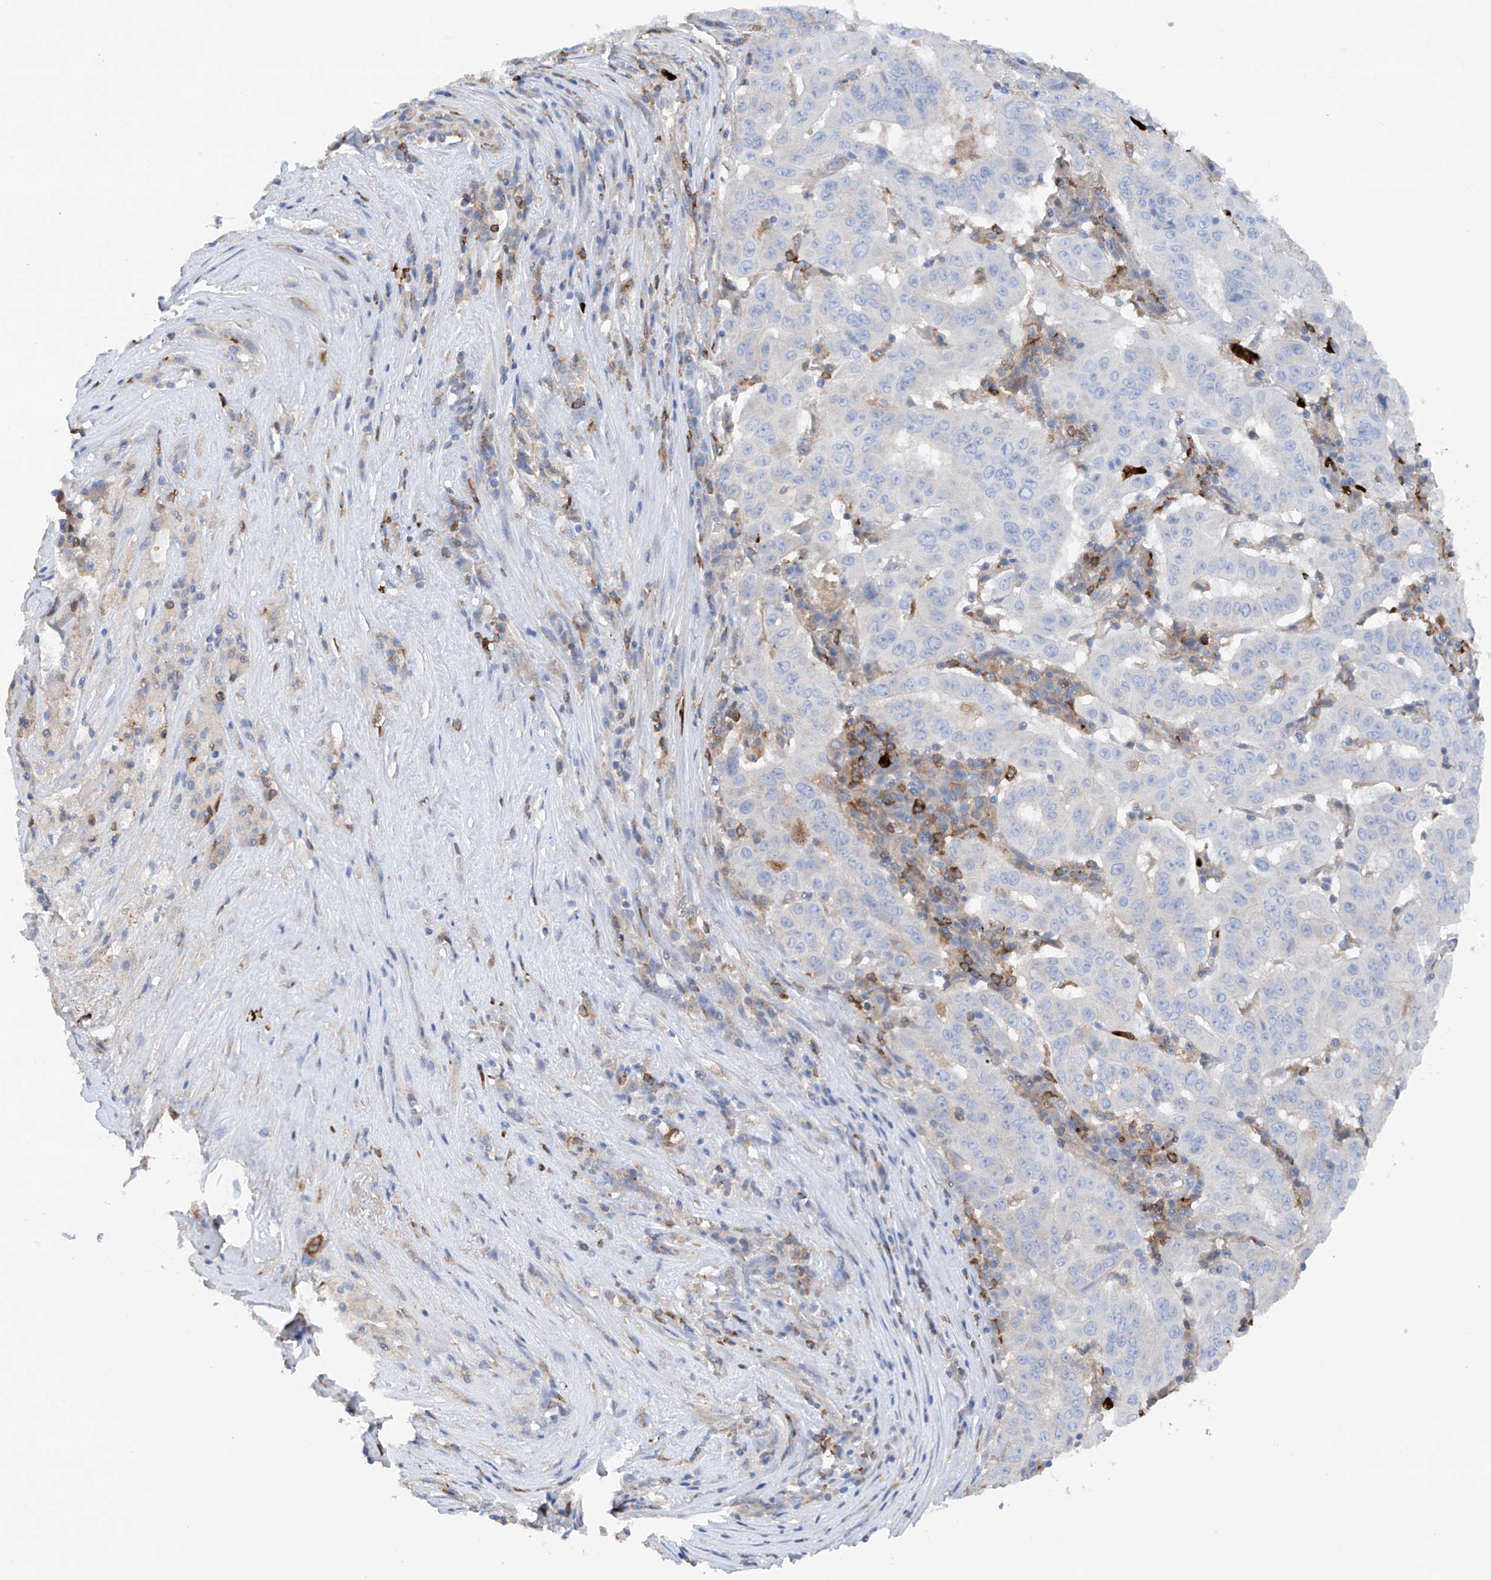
{"staining": {"intensity": "negative", "quantity": "none", "location": "none"}, "tissue": "pancreatic cancer", "cell_type": "Tumor cells", "image_type": "cancer", "snomed": [{"axis": "morphology", "description": "Adenocarcinoma, NOS"}, {"axis": "topography", "description": "Pancreas"}], "caption": "The IHC histopathology image has no significant positivity in tumor cells of pancreatic adenocarcinoma tissue. Brightfield microscopy of immunohistochemistry stained with DAB (3,3'-diaminobenzidine) (brown) and hematoxylin (blue), captured at high magnification.", "gene": "PHACTR2", "patient": {"sex": "male", "age": 63}}